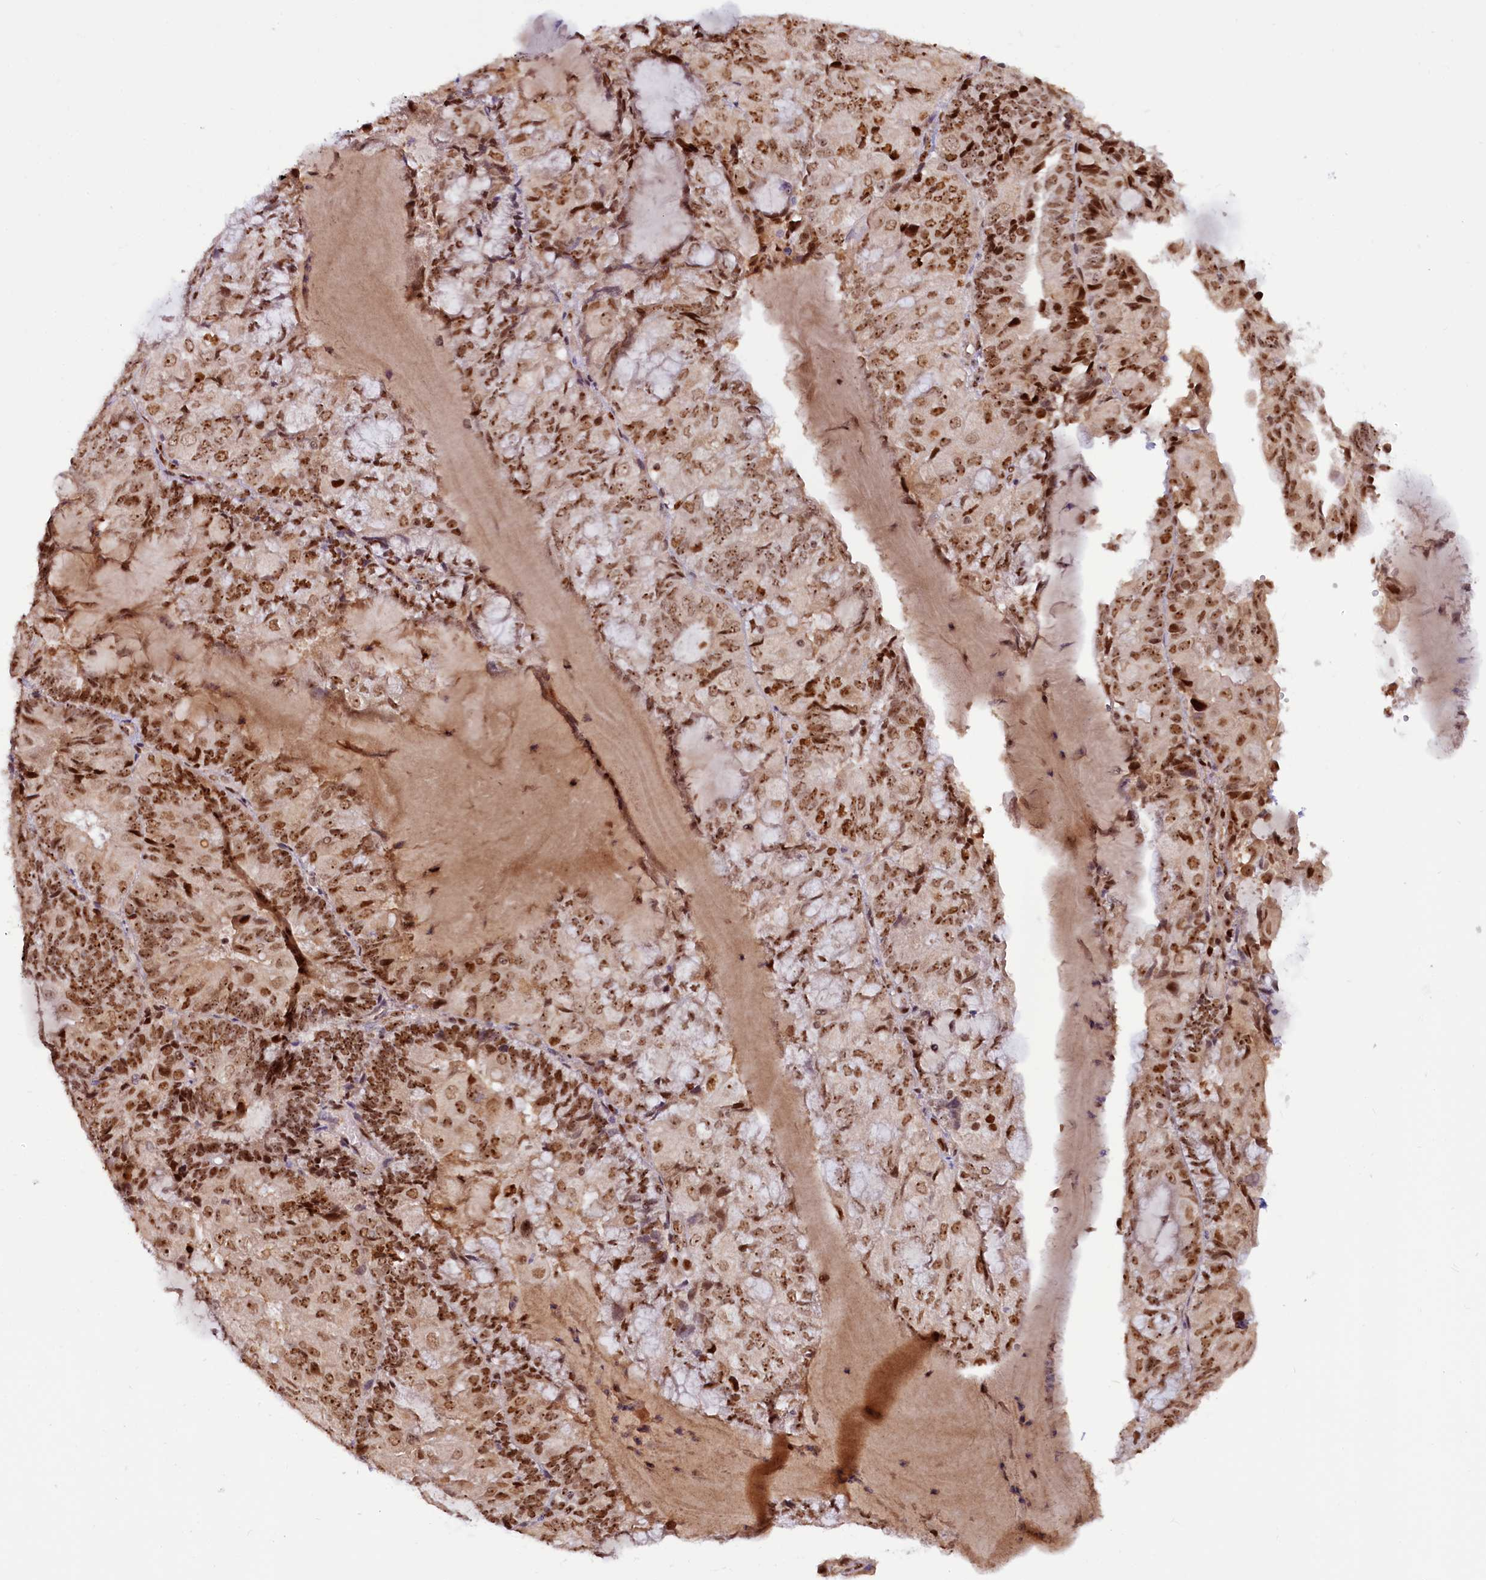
{"staining": {"intensity": "strong", "quantity": ">75%", "location": "nuclear"}, "tissue": "endometrial cancer", "cell_type": "Tumor cells", "image_type": "cancer", "snomed": [{"axis": "morphology", "description": "Adenocarcinoma, NOS"}, {"axis": "topography", "description": "Endometrium"}], "caption": "High-magnification brightfield microscopy of endometrial adenocarcinoma stained with DAB (3,3'-diaminobenzidine) (brown) and counterstained with hematoxylin (blue). tumor cells exhibit strong nuclear expression is seen in approximately>75% of cells. (Stains: DAB in brown, nuclei in blue, Microscopy: brightfield microscopy at high magnification).", "gene": "TCOF1", "patient": {"sex": "female", "age": 81}}